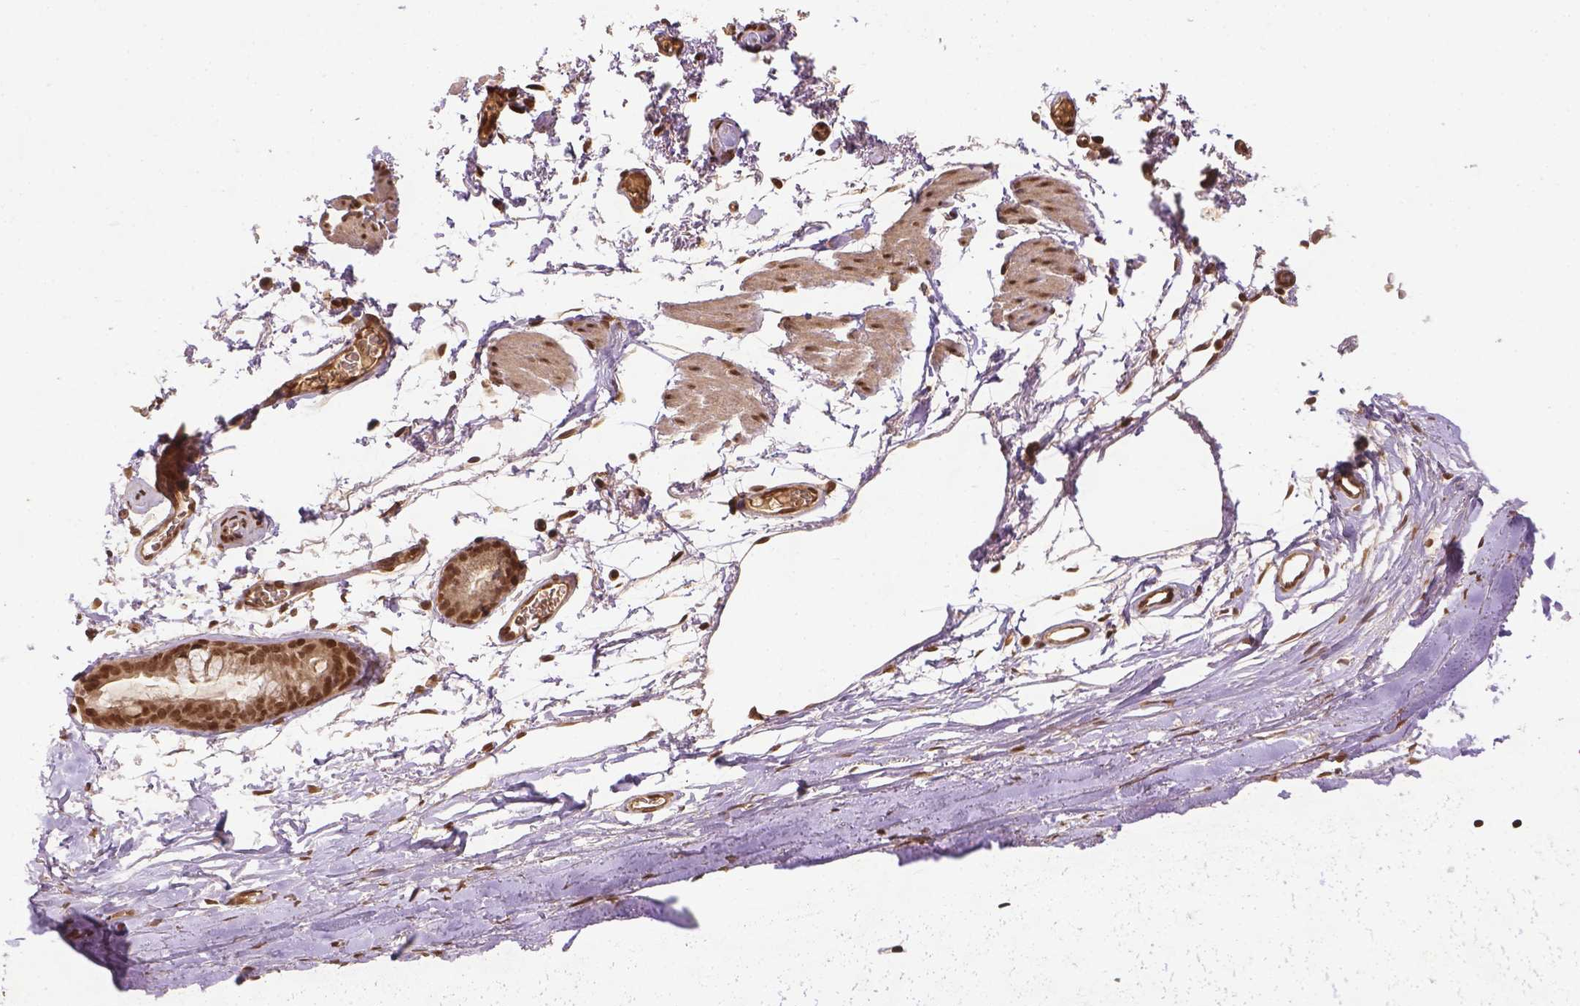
{"staining": {"intensity": "strong", "quantity": ">75%", "location": "nuclear"}, "tissue": "adipose tissue", "cell_type": "Adipocytes", "image_type": "normal", "snomed": [{"axis": "morphology", "description": "Normal tissue, NOS"}, {"axis": "topography", "description": "Cartilage tissue"}, {"axis": "topography", "description": "Bronchus"}], "caption": "Unremarkable adipose tissue shows strong nuclear staining in about >75% of adipocytes, visualized by immunohistochemistry. The protein of interest is stained brown, and the nuclei are stained in blue (DAB IHC with brightfield microscopy, high magnification).", "gene": "BANF1", "patient": {"sex": "female", "age": 79}}